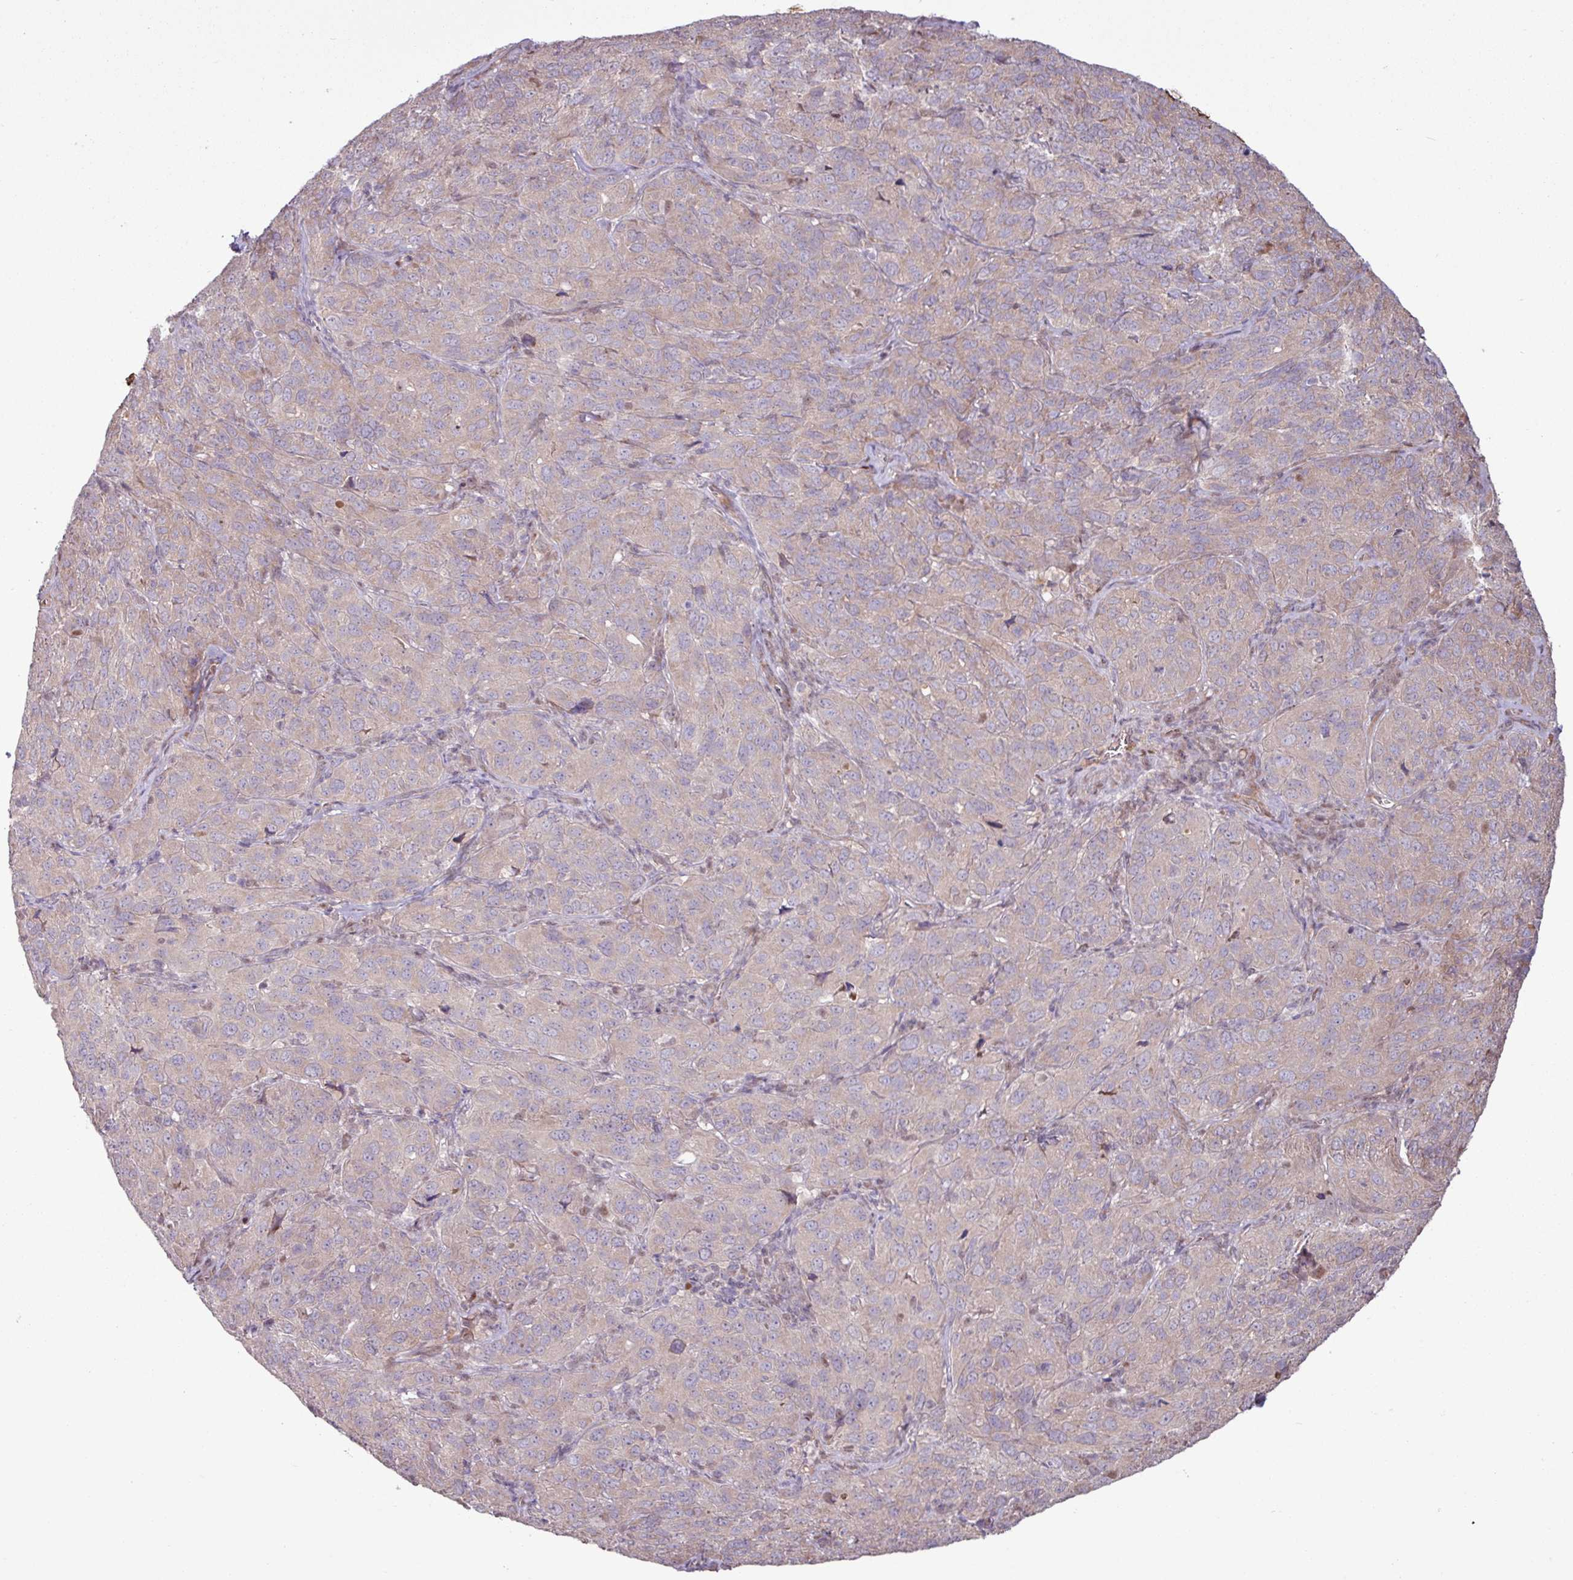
{"staining": {"intensity": "weak", "quantity": "<25%", "location": "cytoplasmic/membranous"}, "tissue": "cervical cancer", "cell_type": "Tumor cells", "image_type": "cancer", "snomed": [{"axis": "morphology", "description": "Normal tissue, NOS"}, {"axis": "morphology", "description": "Squamous cell carcinoma, NOS"}, {"axis": "topography", "description": "Cervix"}], "caption": "DAB (3,3'-diaminobenzidine) immunohistochemical staining of squamous cell carcinoma (cervical) displays no significant staining in tumor cells.", "gene": "PDPR", "patient": {"sex": "female", "age": 51}}